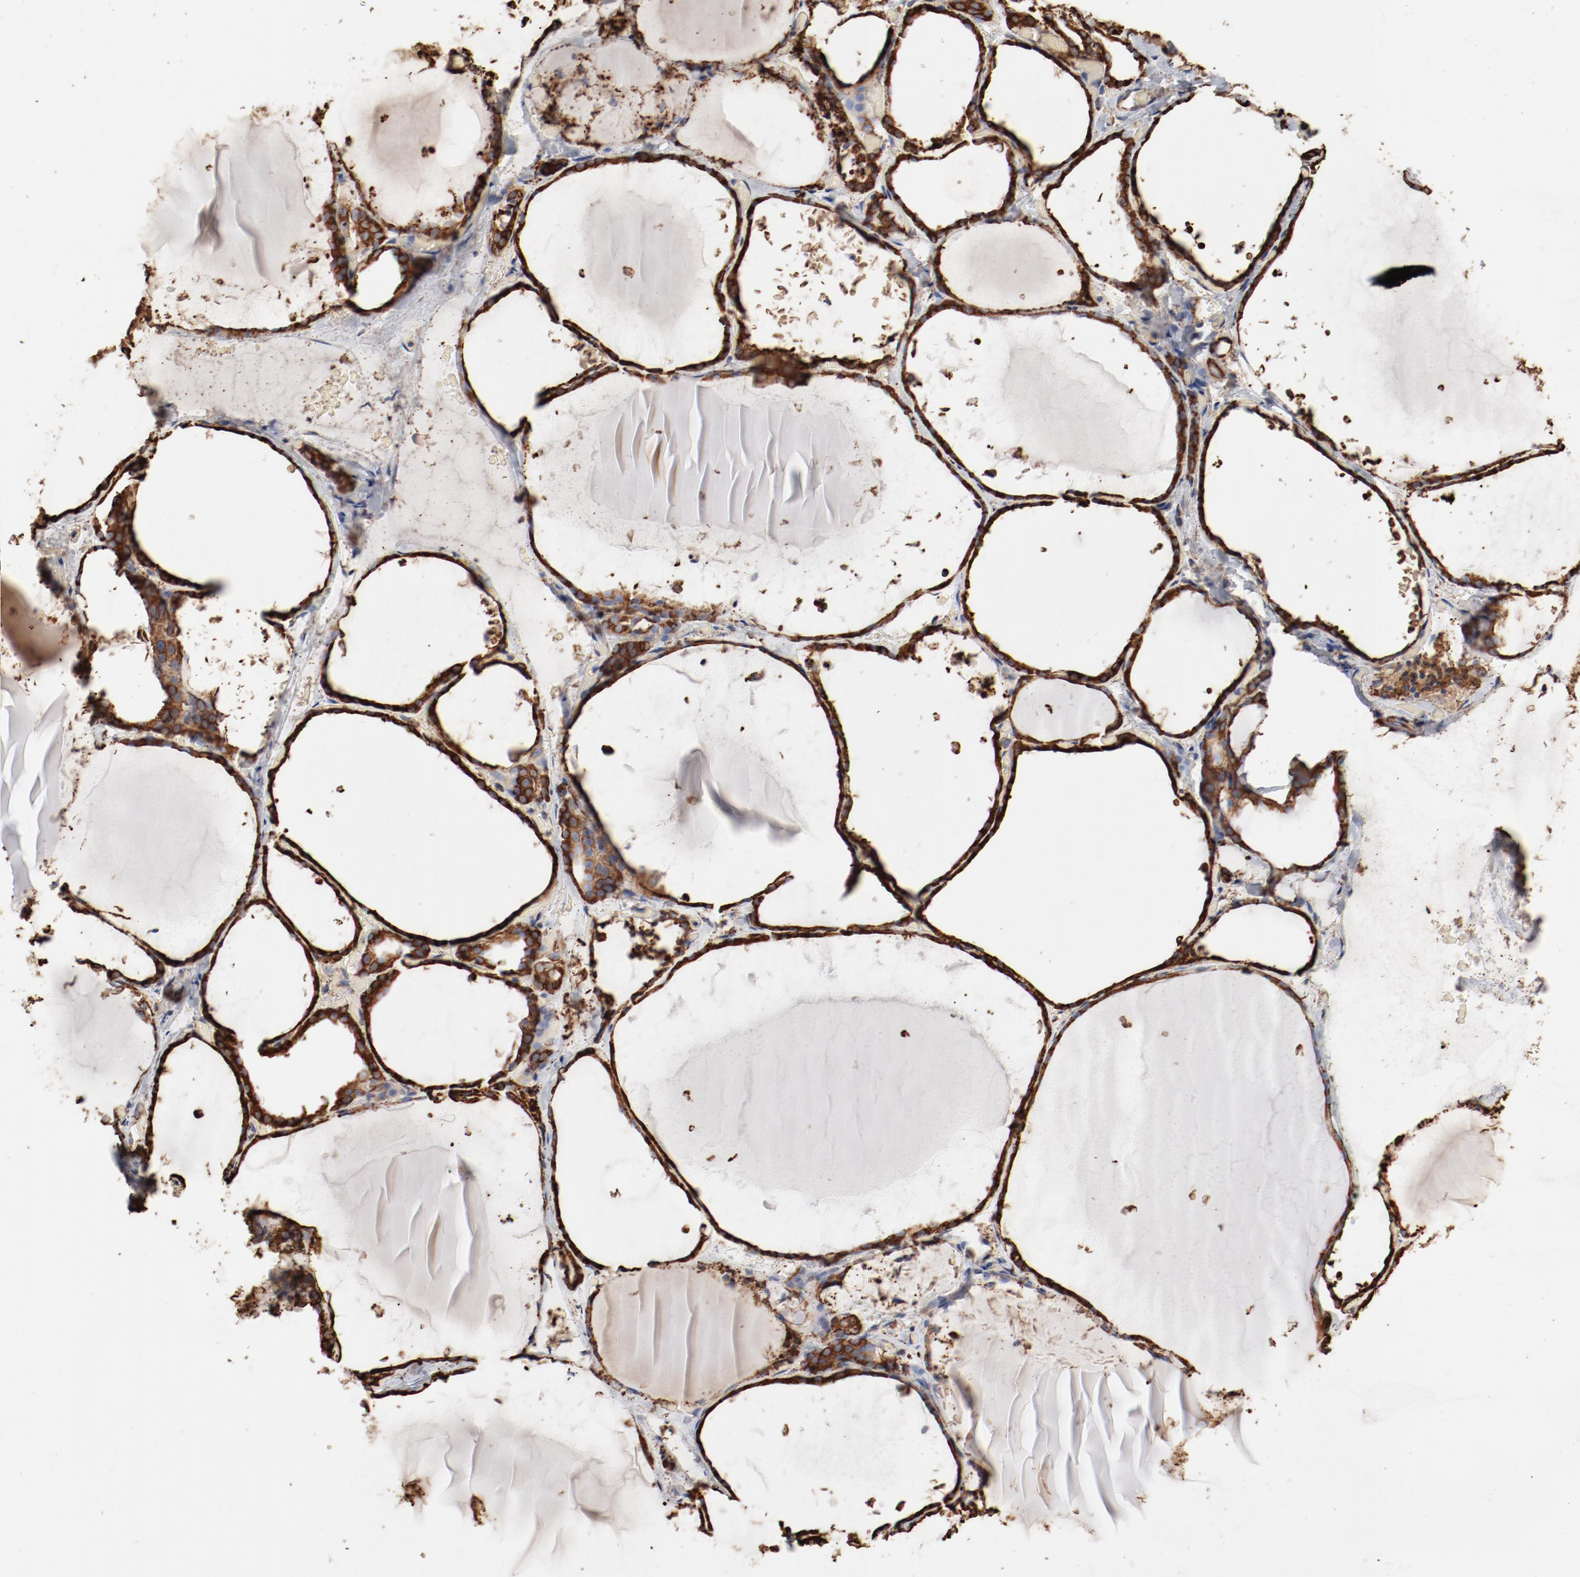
{"staining": {"intensity": "strong", "quantity": ">75%", "location": "cytoplasmic/membranous"}, "tissue": "thyroid gland", "cell_type": "Glandular cells", "image_type": "normal", "snomed": [{"axis": "morphology", "description": "Normal tissue, NOS"}, {"axis": "topography", "description": "Thyroid gland"}], "caption": "Immunohistochemistry (IHC) image of unremarkable human thyroid gland stained for a protein (brown), which shows high levels of strong cytoplasmic/membranous positivity in approximately >75% of glandular cells.", "gene": "PDIA3", "patient": {"sex": "female", "age": 22}}